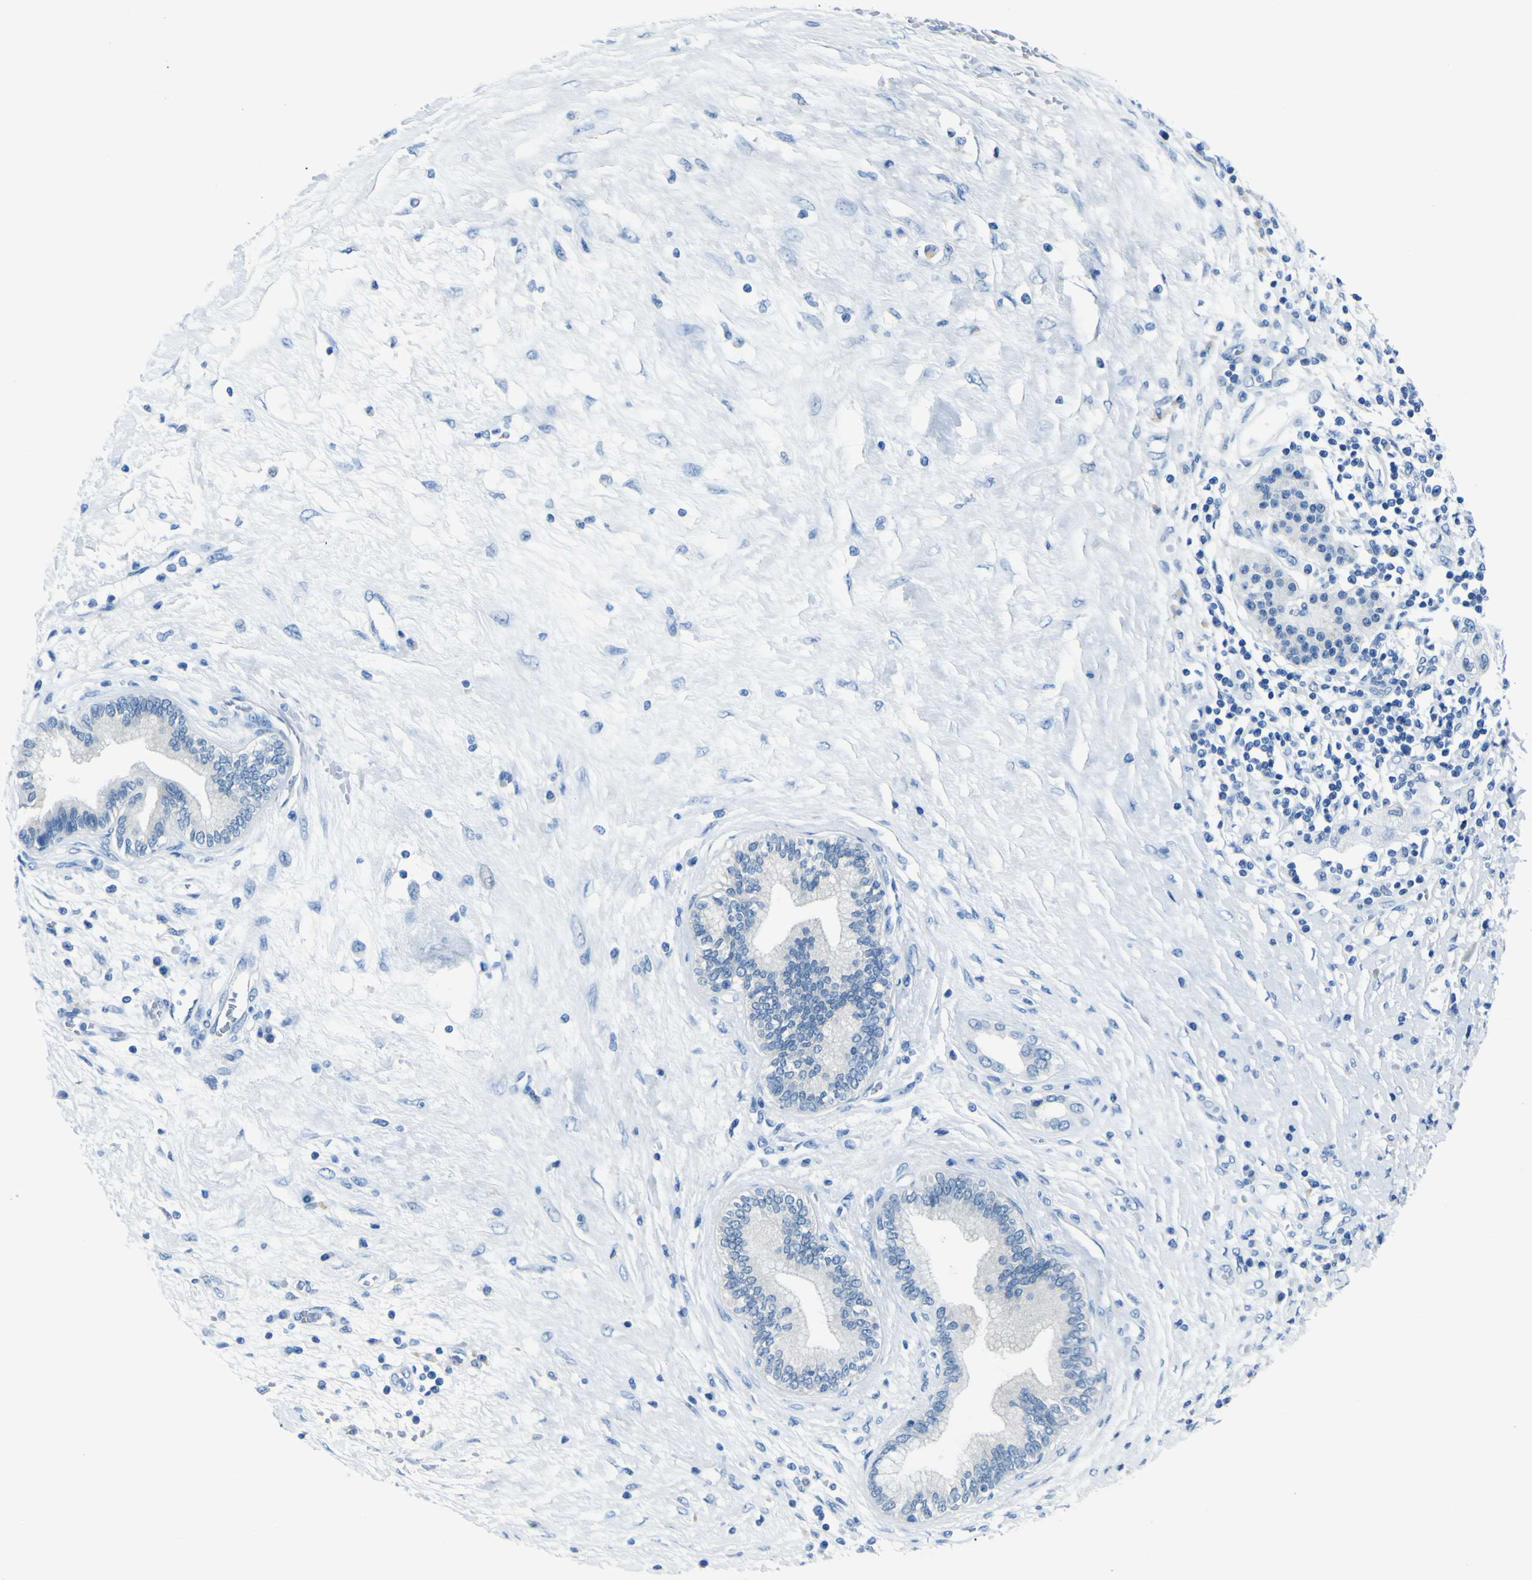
{"staining": {"intensity": "negative", "quantity": "none", "location": "none"}, "tissue": "pancreatic cancer", "cell_type": "Tumor cells", "image_type": "cancer", "snomed": [{"axis": "morphology", "description": "Adenocarcinoma, NOS"}, {"axis": "topography", "description": "Pancreas"}], "caption": "Pancreatic cancer (adenocarcinoma) was stained to show a protein in brown. There is no significant staining in tumor cells.", "gene": "PHKG1", "patient": {"sex": "female", "age": 70}}